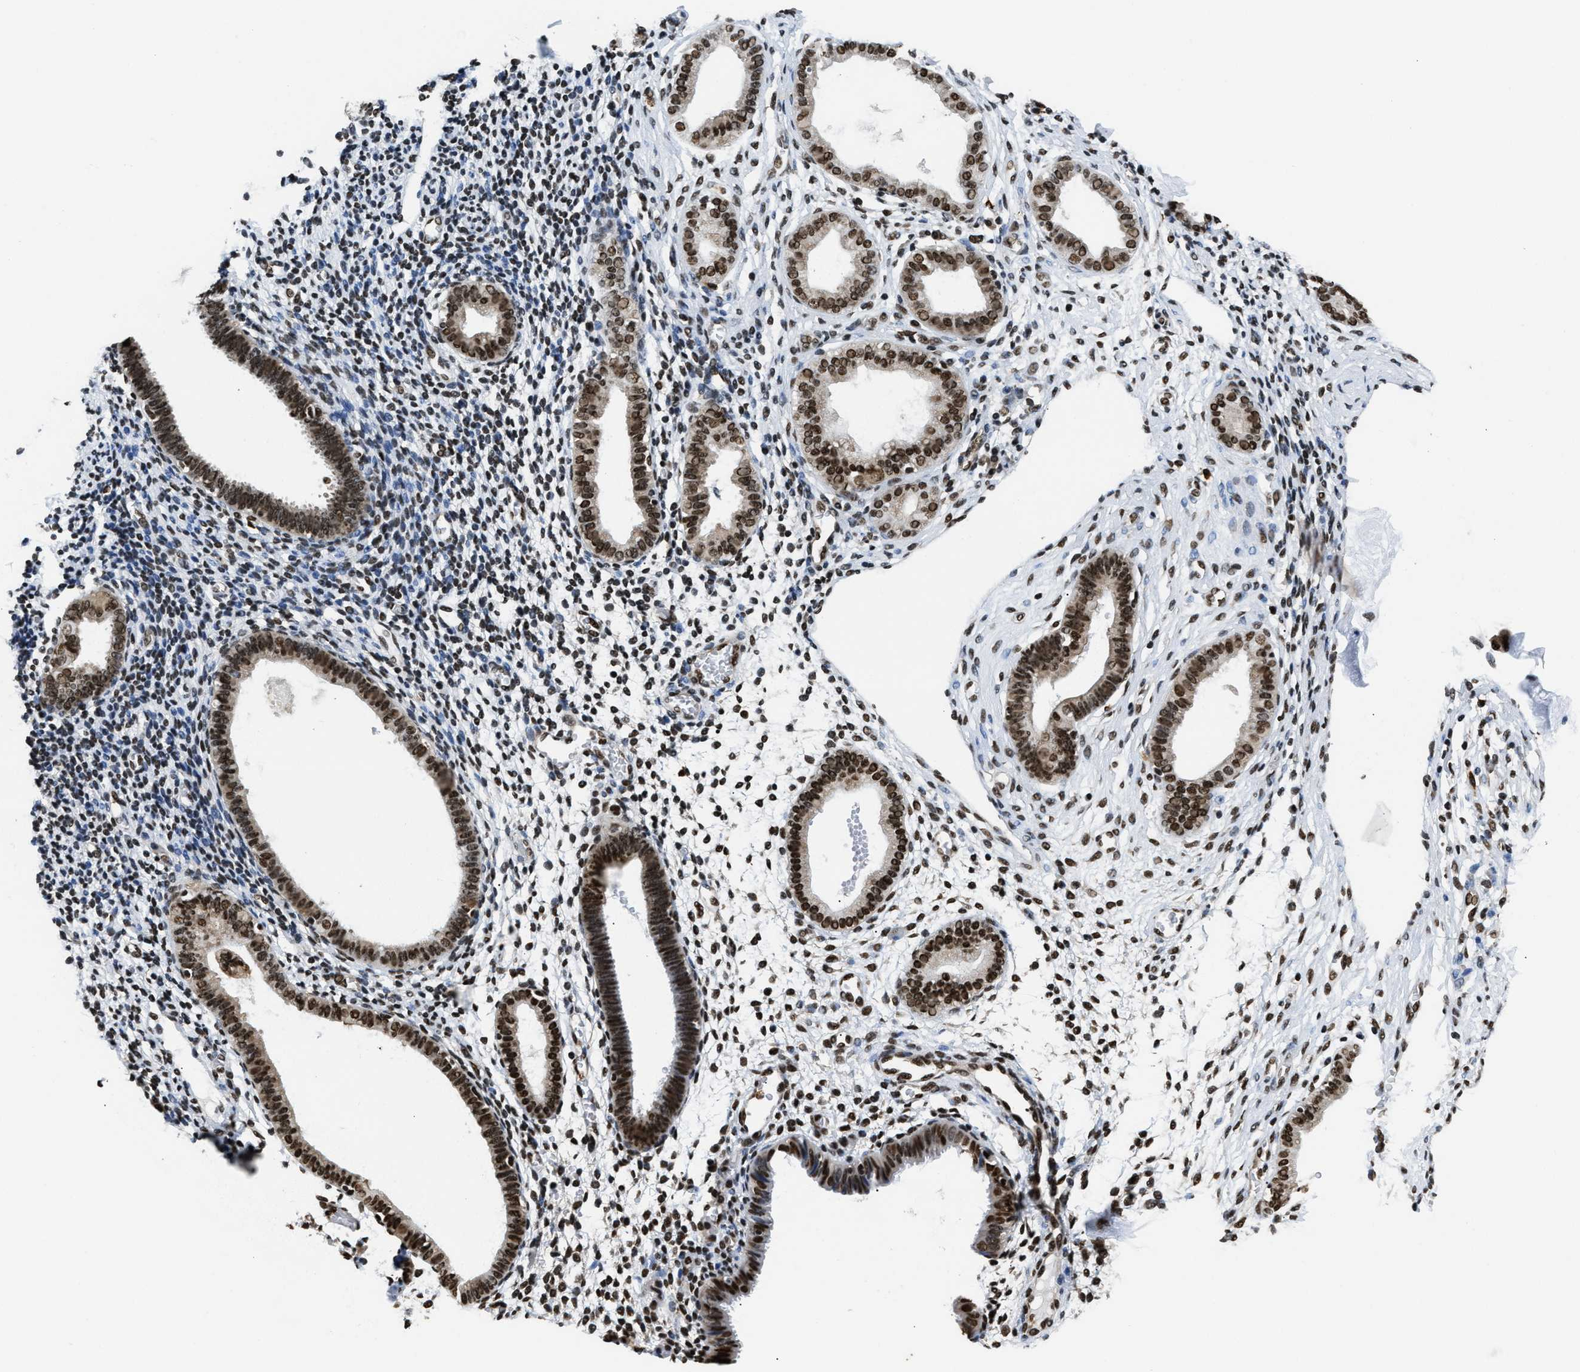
{"staining": {"intensity": "moderate", "quantity": ">75%", "location": "nuclear"}, "tissue": "endometrium", "cell_type": "Cells in endometrial stroma", "image_type": "normal", "snomed": [{"axis": "morphology", "description": "Normal tissue, NOS"}, {"axis": "topography", "description": "Endometrium"}], "caption": "This micrograph reveals immunohistochemistry (IHC) staining of unremarkable human endometrium, with medium moderate nuclear expression in approximately >75% of cells in endometrial stroma.", "gene": "CCNDBP1", "patient": {"sex": "female", "age": 61}}